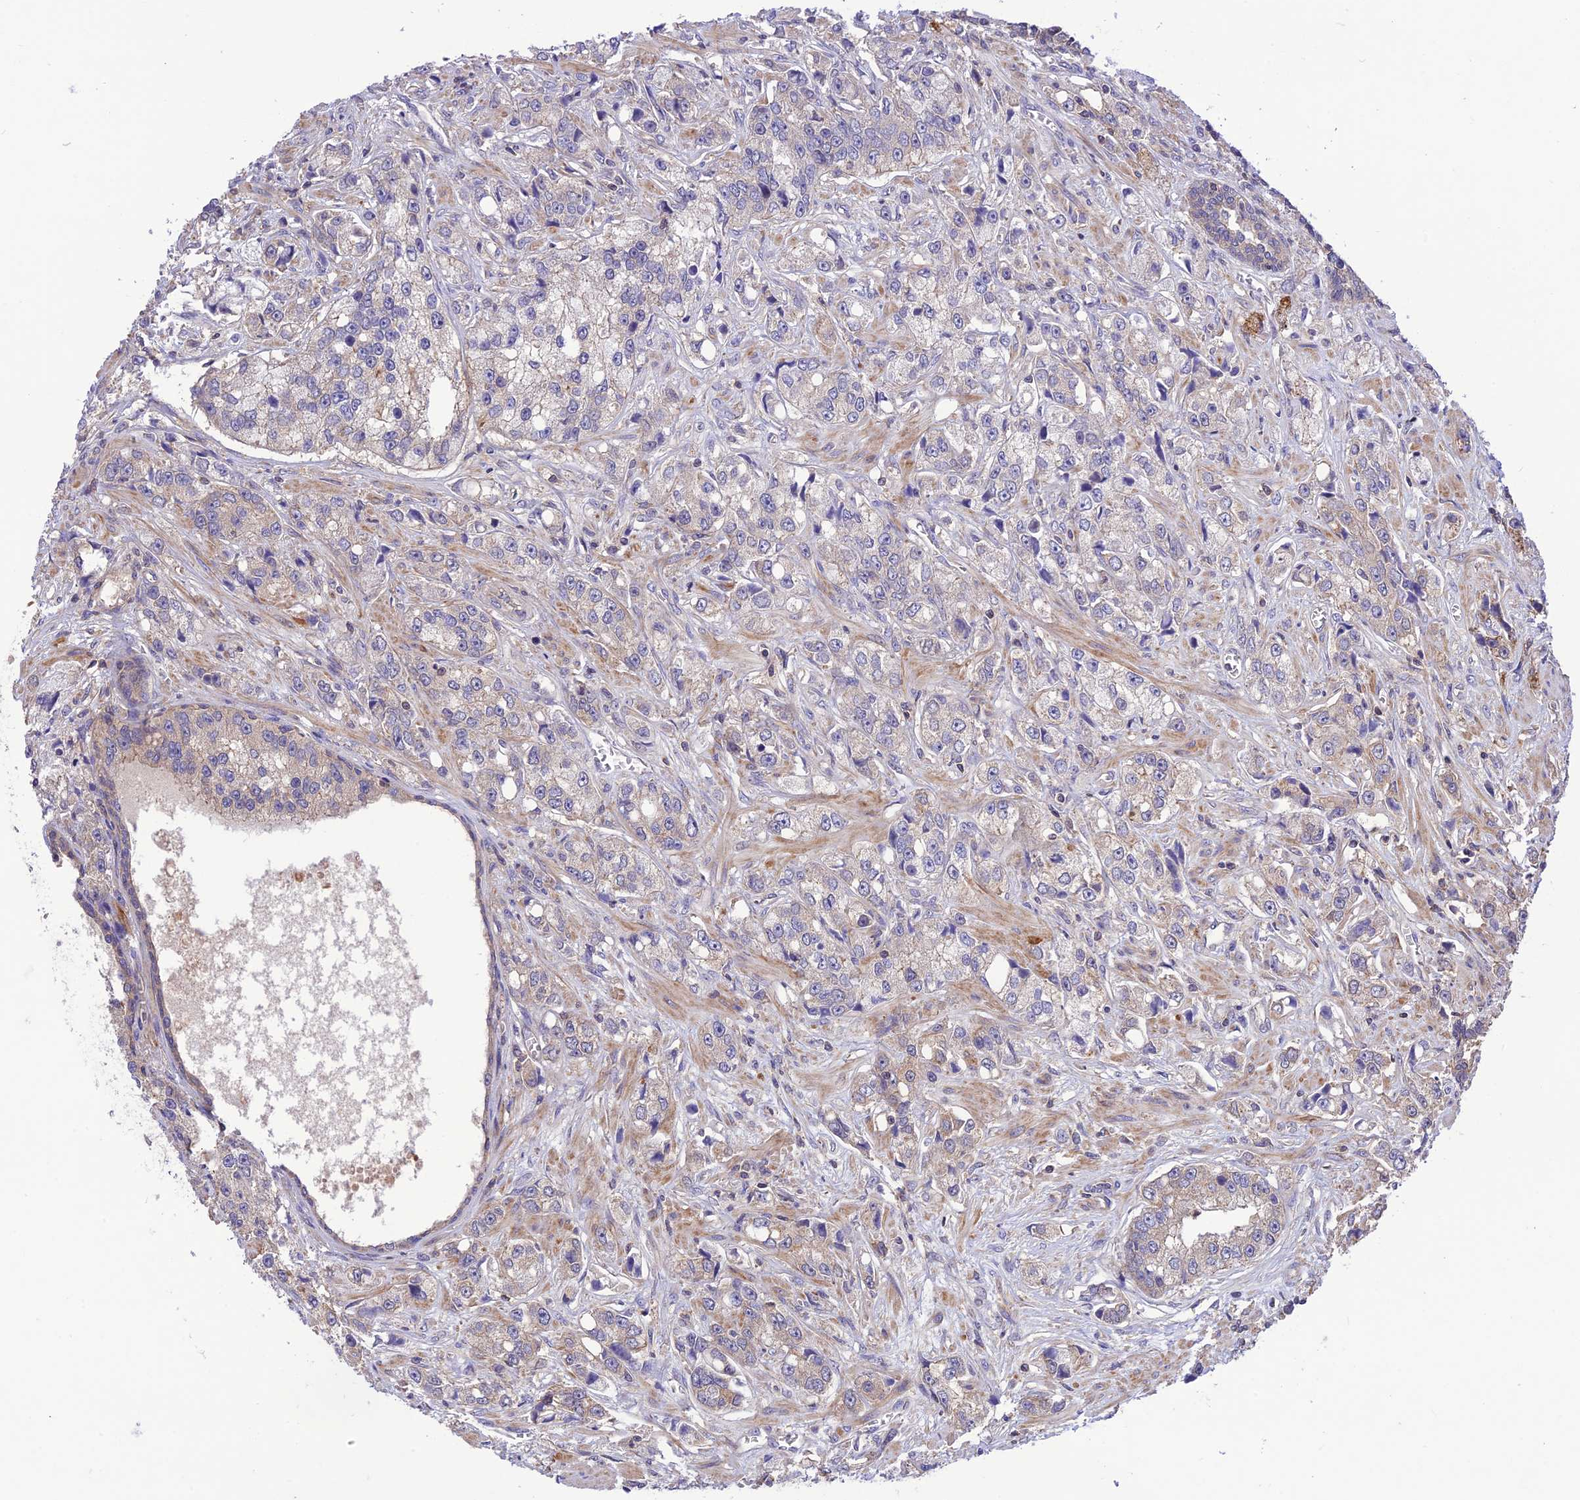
{"staining": {"intensity": "negative", "quantity": "none", "location": "none"}, "tissue": "prostate cancer", "cell_type": "Tumor cells", "image_type": "cancer", "snomed": [{"axis": "morphology", "description": "Adenocarcinoma, High grade"}, {"axis": "topography", "description": "Prostate"}], "caption": "DAB (3,3'-diaminobenzidine) immunohistochemical staining of human prostate high-grade adenocarcinoma shows no significant positivity in tumor cells. (DAB (3,3'-diaminobenzidine) immunohistochemistry (IHC) visualized using brightfield microscopy, high magnification).", "gene": "FCHSD1", "patient": {"sex": "male", "age": 74}}